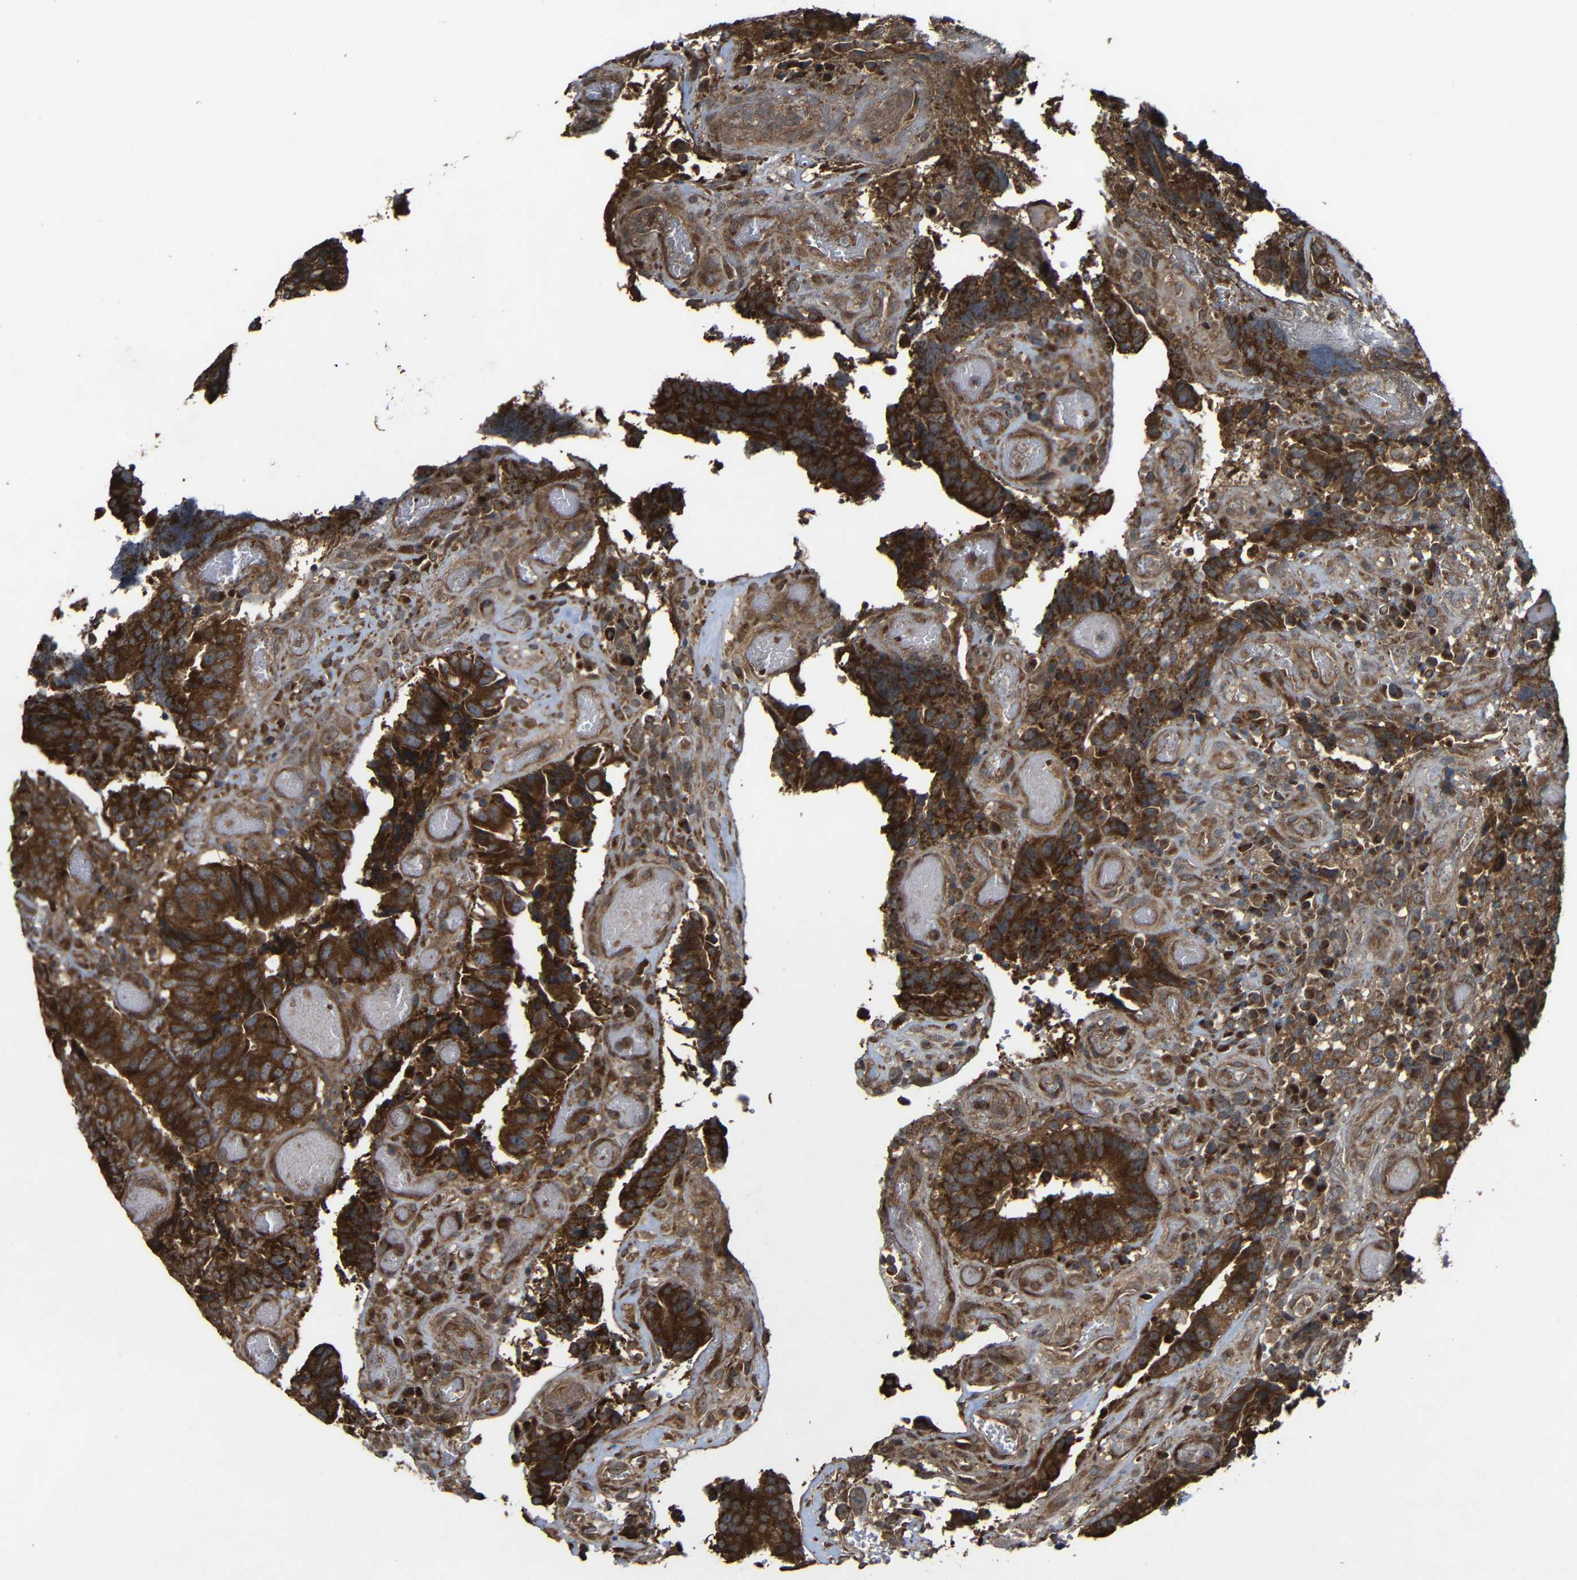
{"staining": {"intensity": "strong", "quantity": ">75%", "location": "cytoplasmic/membranous"}, "tissue": "colorectal cancer", "cell_type": "Tumor cells", "image_type": "cancer", "snomed": [{"axis": "morphology", "description": "Adenocarcinoma, NOS"}, {"axis": "topography", "description": "Rectum"}], "caption": "Immunohistochemistry image of colorectal cancer (adenocarcinoma) stained for a protein (brown), which shows high levels of strong cytoplasmic/membranous expression in about >75% of tumor cells.", "gene": "C1GALT1", "patient": {"sex": "male", "age": 72}}